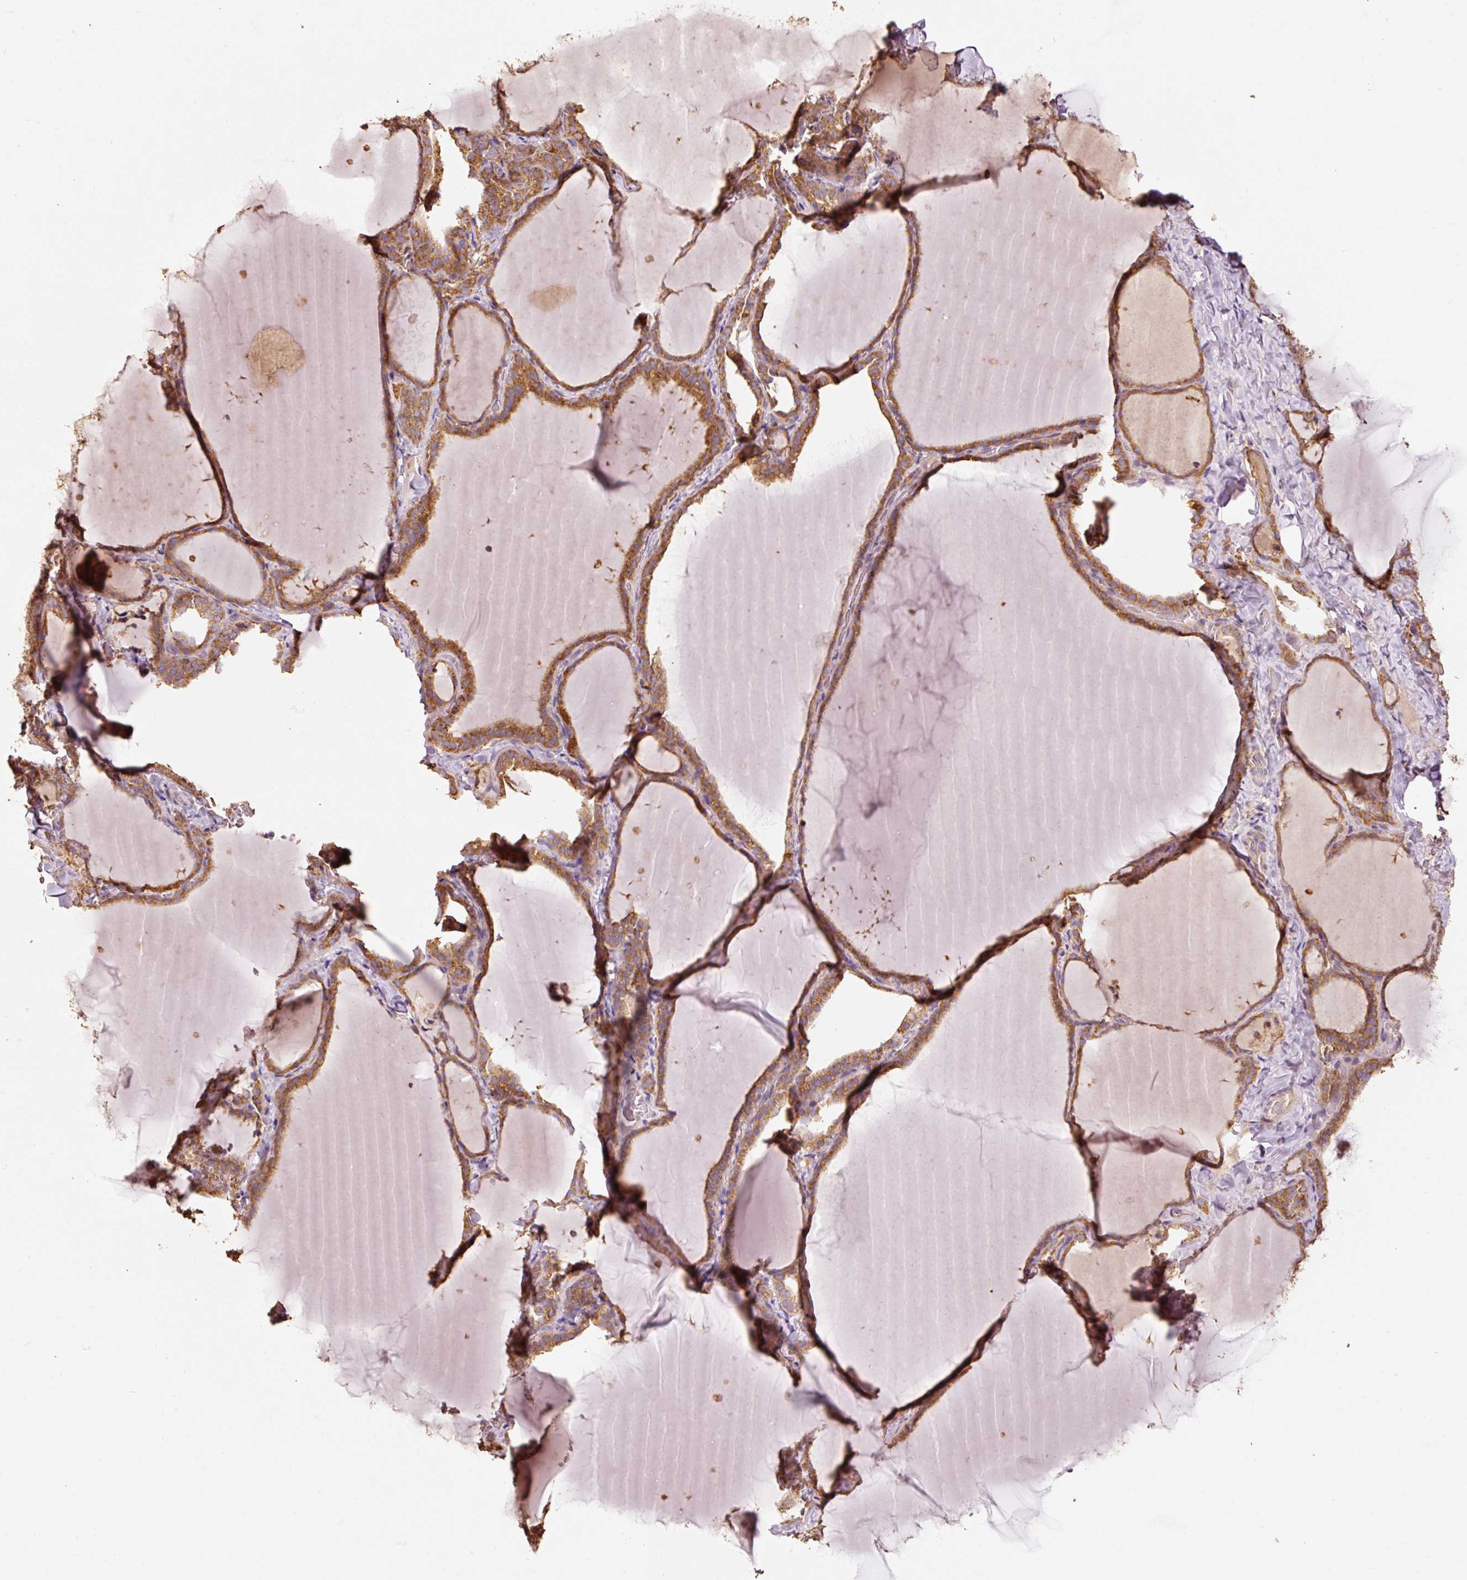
{"staining": {"intensity": "moderate", "quantity": ">75%", "location": "cytoplasmic/membranous"}, "tissue": "thyroid gland", "cell_type": "Glandular cells", "image_type": "normal", "snomed": [{"axis": "morphology", "description": "Normal tissue, NOS"}, {"axis": "topography", "description": "Thyroid gland"}], "caption": "Human thyroid gland stained with a brown dye exhibits moderate cytoplasmic/membranous positive positivity in approximately >75% of glandular cells.", "gene": "EFHC1", "patient": {"sex": "female", "age": 22}}